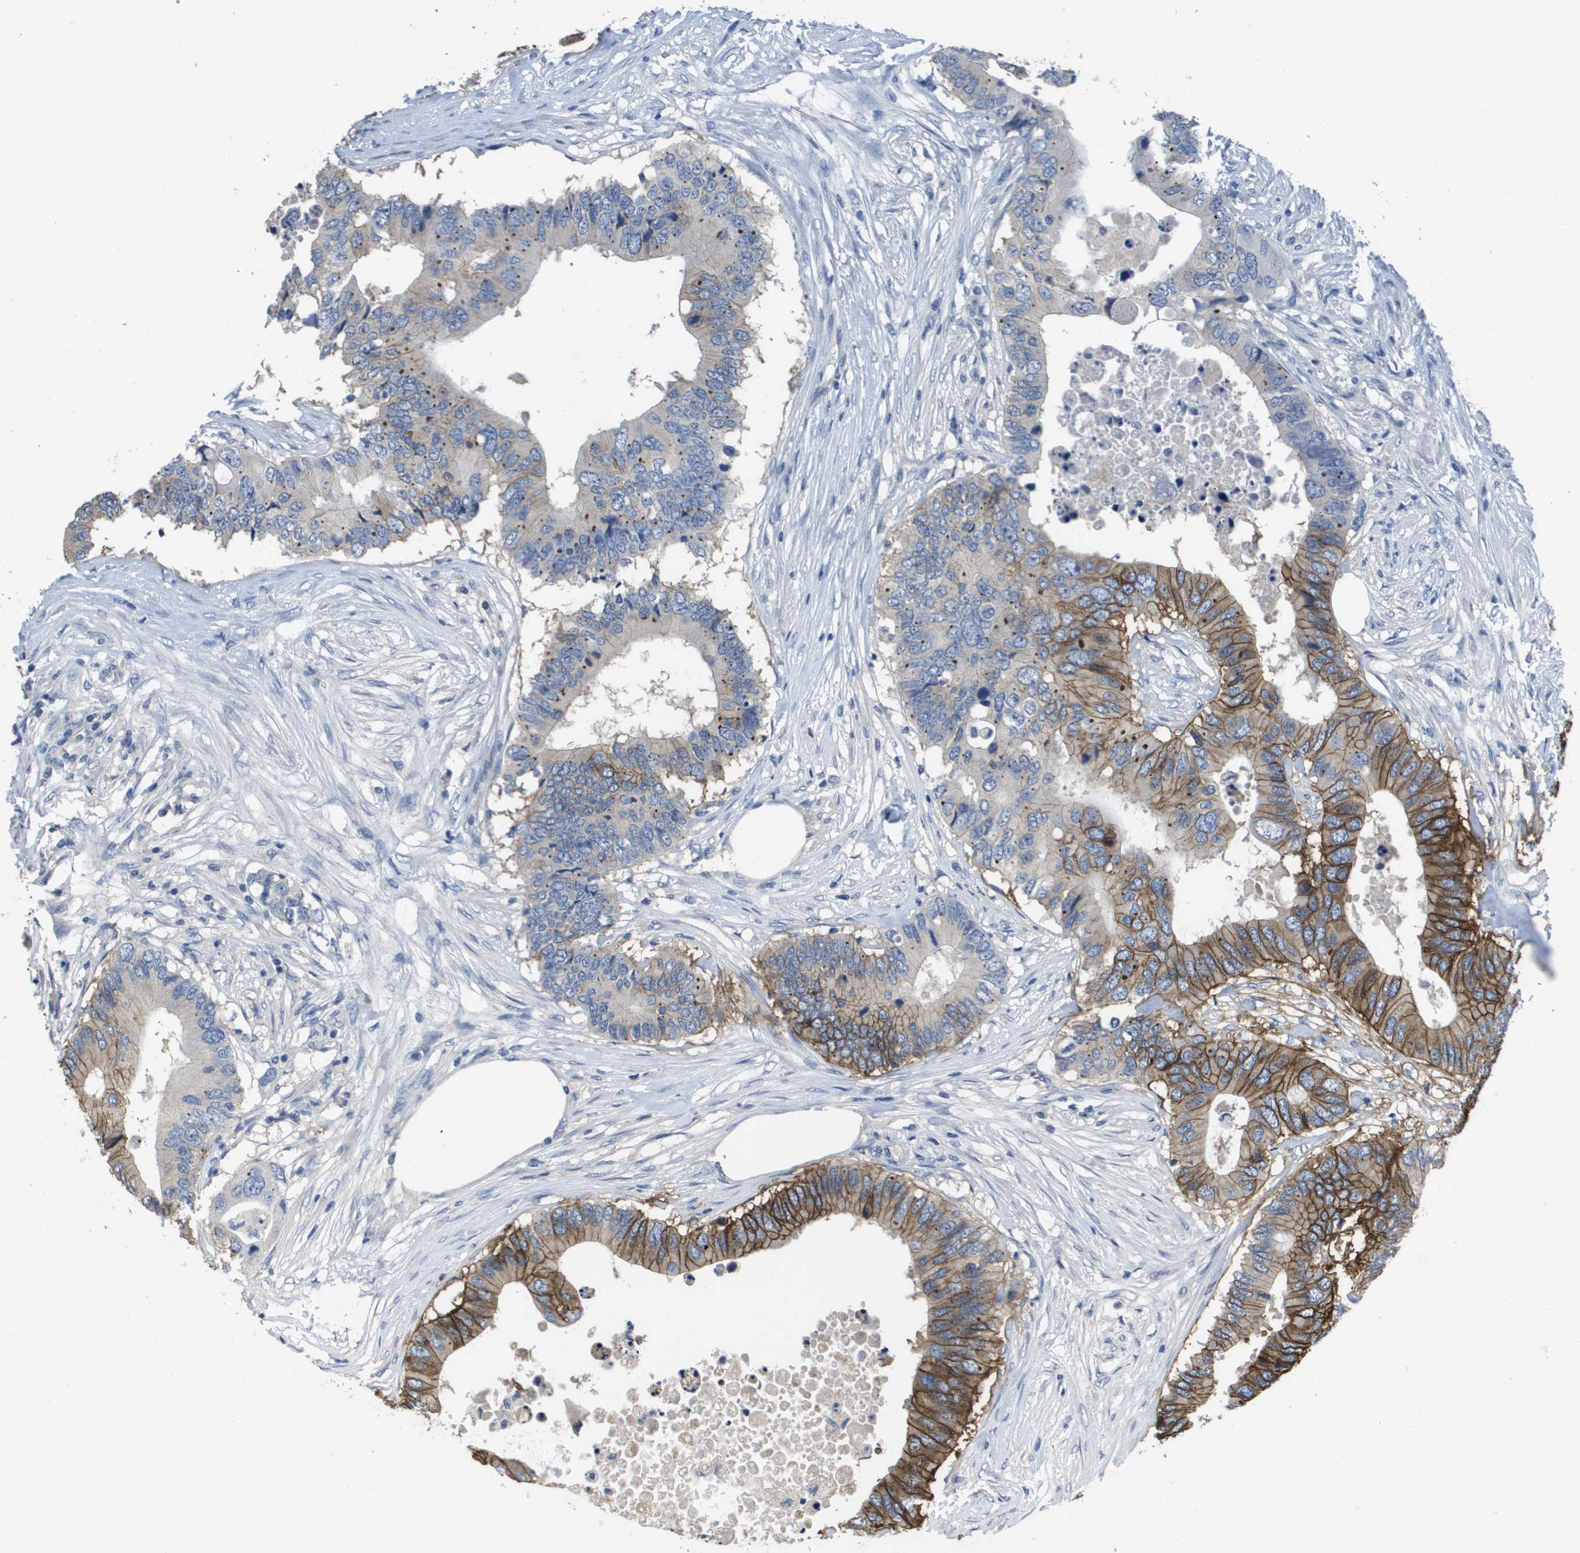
{"staining": {"intensity": "strong", "quantity": ">75%", "location": "cytoplasmic/membranous"}, "tissue": "colorectal cancer", "cell_type": "Tumor cells", "image_type": "cancer", "snomed": [{"axis": "morphology", "description": "Adenocarcinoma, NOS"}, {"axis": "topography", "description": "Colon"}], "caption": "High-power microscopy captured an IHC image of colorectal cancer (adenocarcinoma), revealing strong cytoplasmic/membranous positivity in about >75% of tumor cells.", "gene": "CA9", "patient": {"sex": "male", "age": 71}}